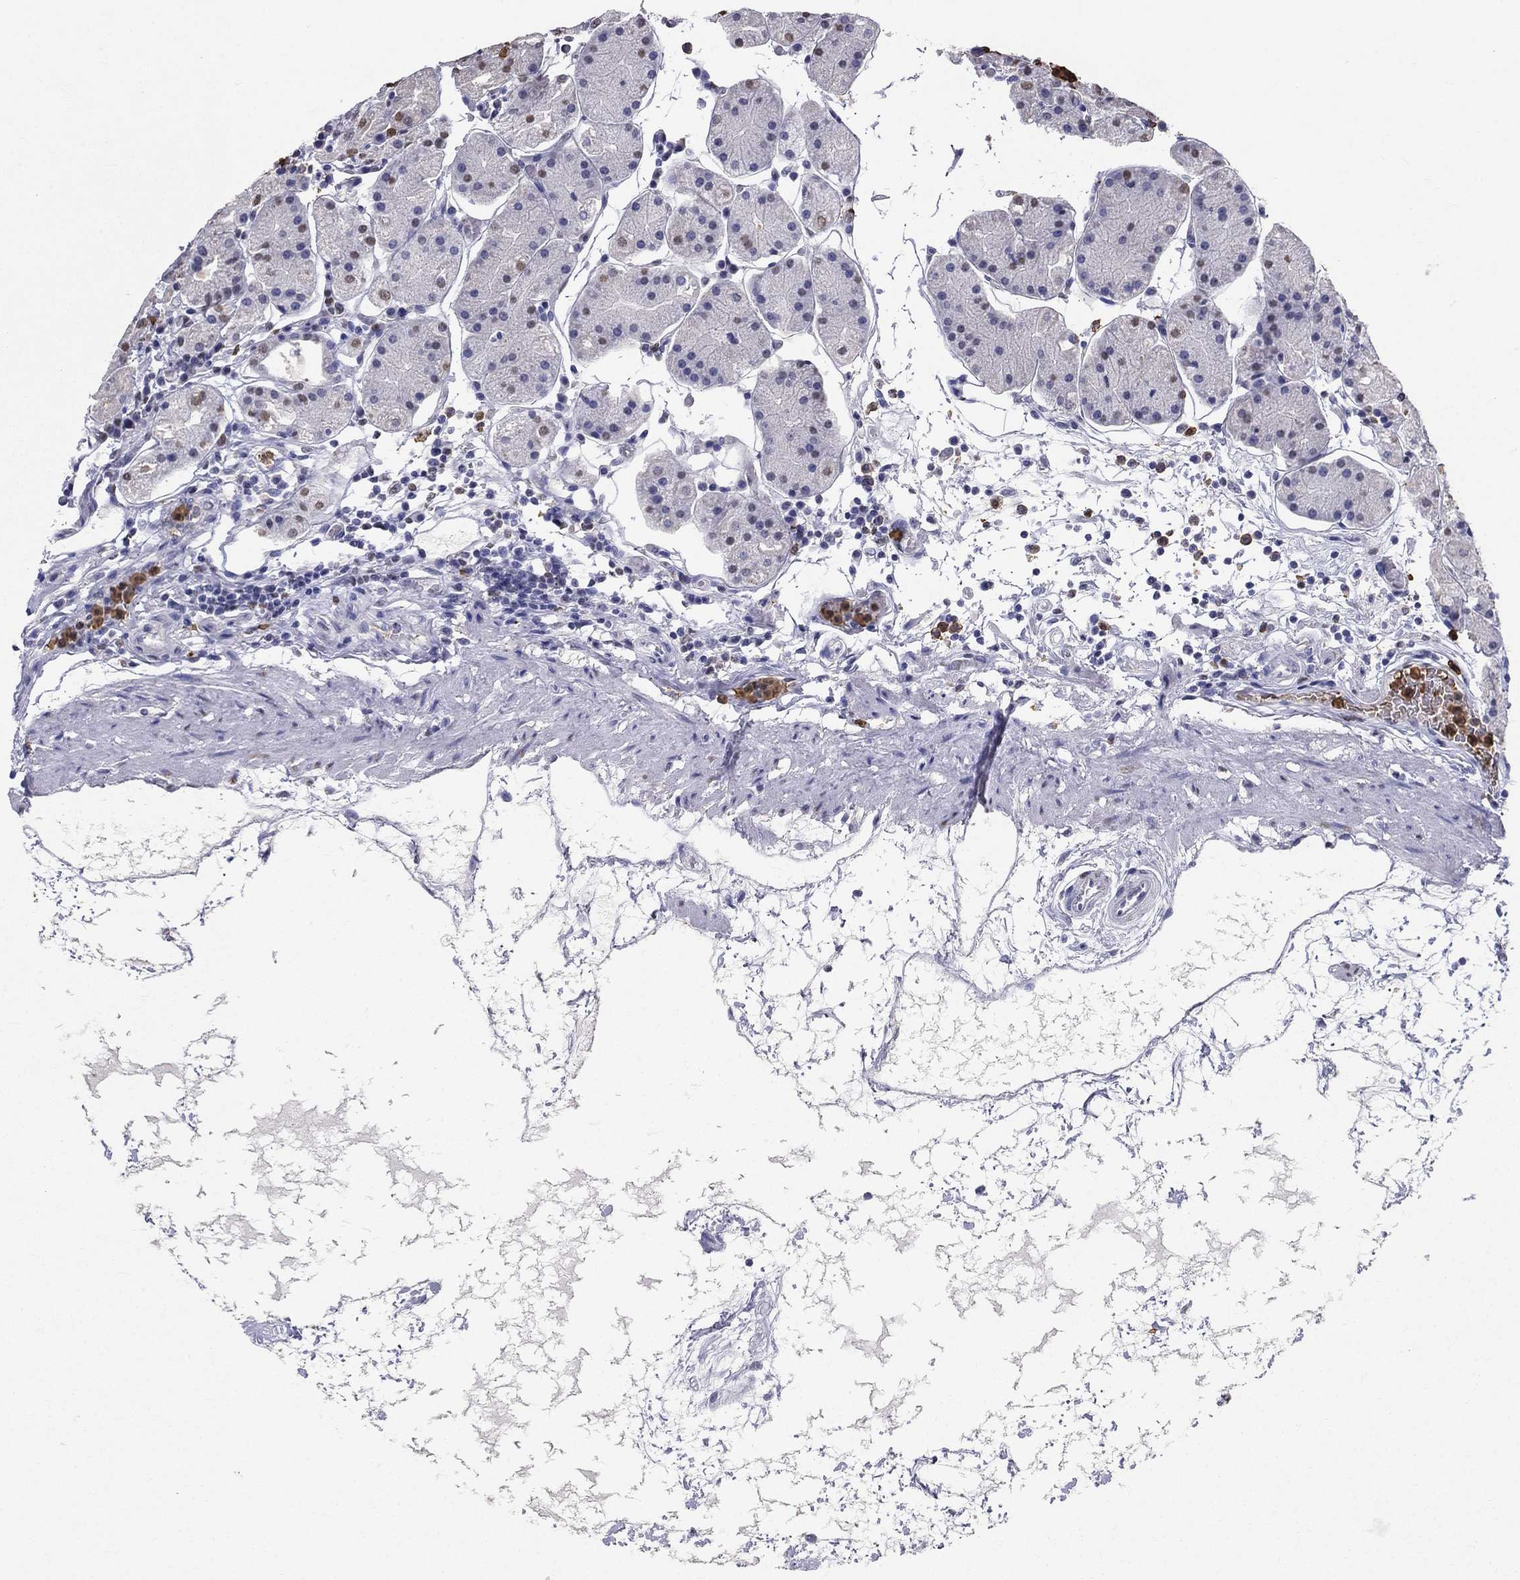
{"staining": {"intensity": "moderate", "quantity": "<25%", "location": "nuclear"}, "tissue": "stomach", "cell_type": "Glandular cells", "image_type": "normal", "snomed": [{"axis": "morphology", "description": "Normal tissue, NOS"}, {"axis": "topography", "description": "Stomach"}], "caption": "A low amount of moderate nuclear positivity is present in approximately <25% of glandular cells in unremarkable stomach. (DAB (3,3'-diaminobenzidine) = brown stain, brightfield microscopy at high magnification).", "gene": "IGSF8", "patient": {"sex": "male", "age": 54}}